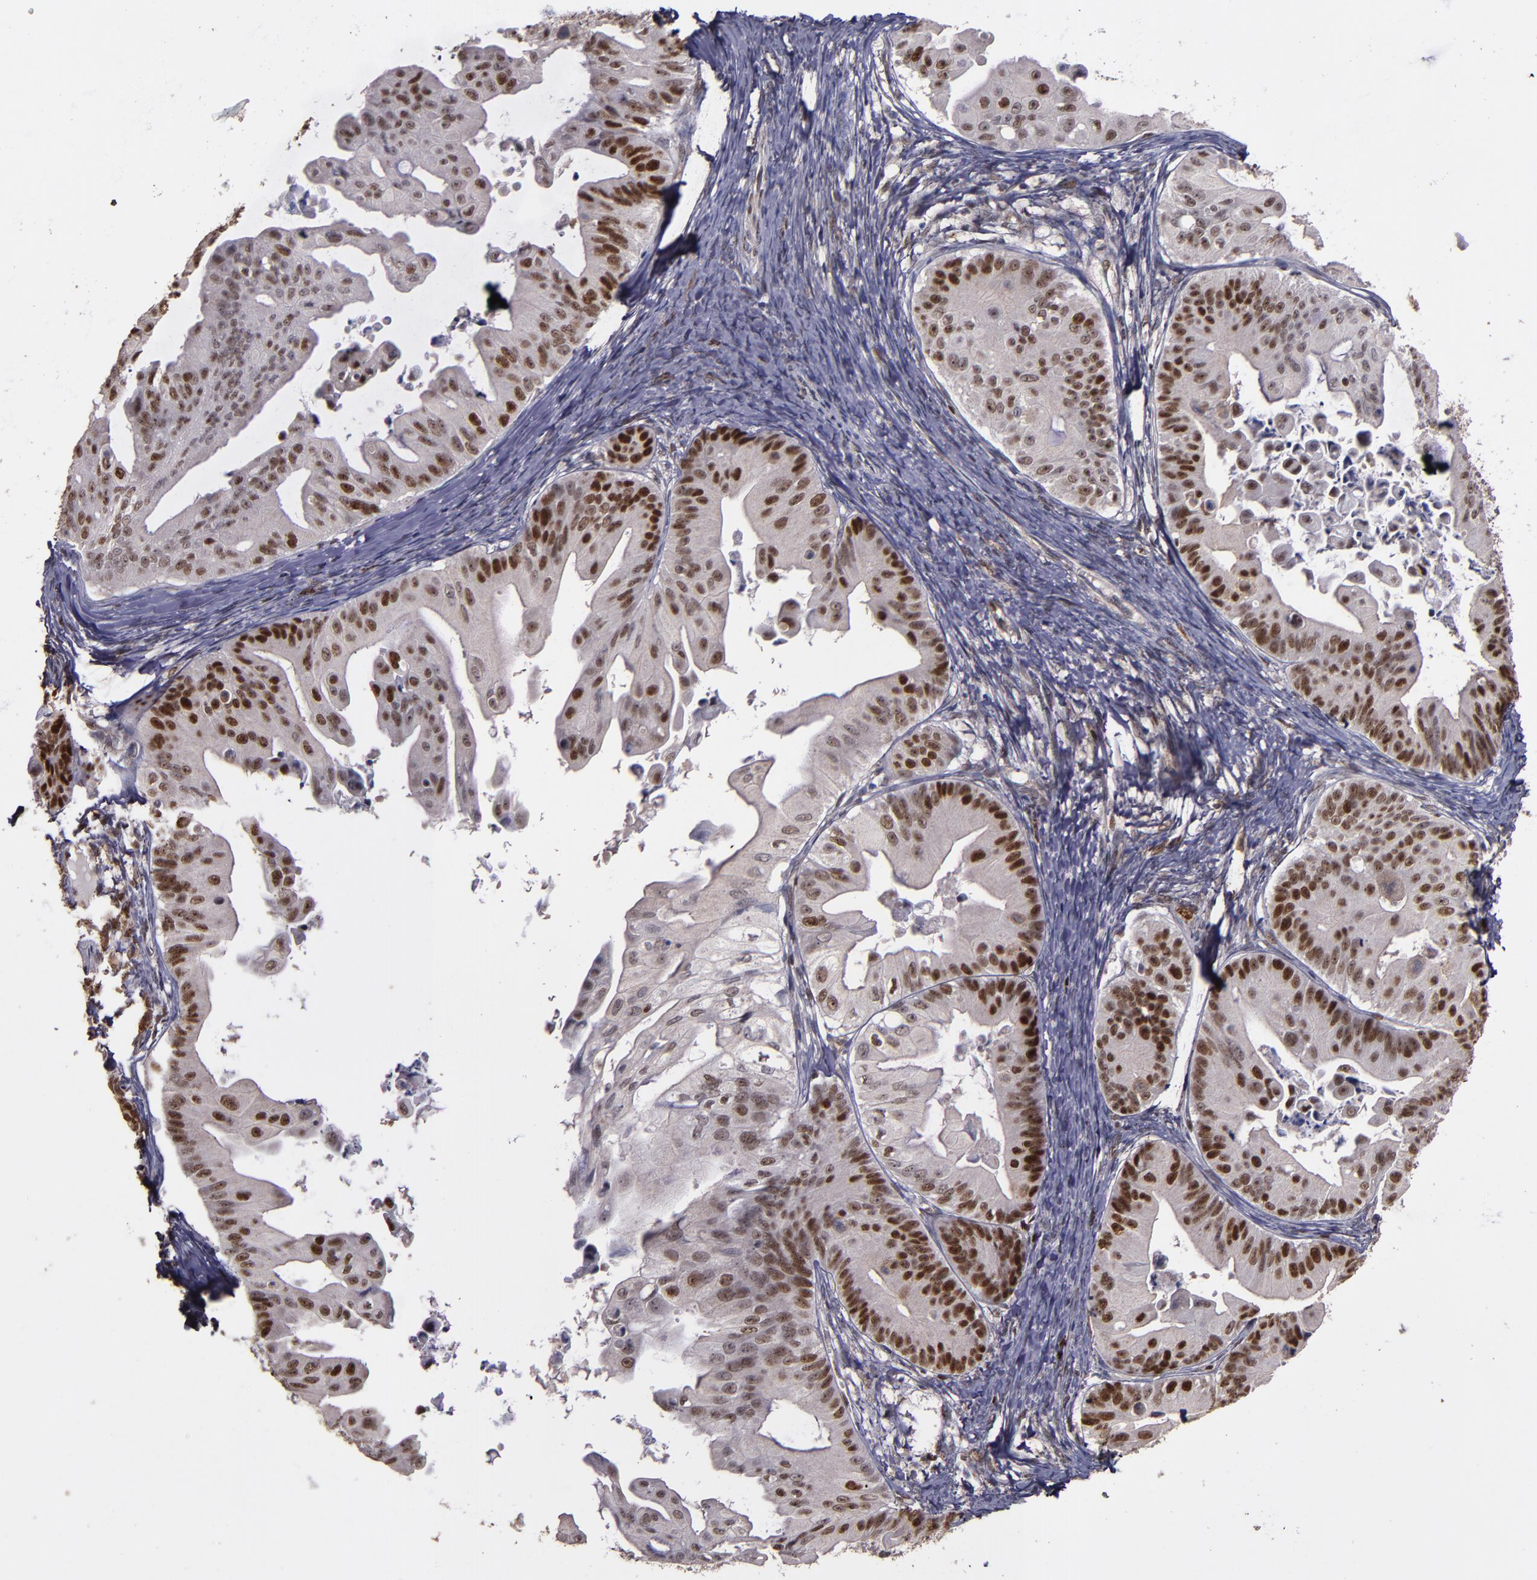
{"staining": {"intensity": "strong", "quantity": ">75%", "location": "nuclear"}, "tissue": "ovarian cancer", "cell_type": "Tumor cells", "image_type": "cancer", "snomed": [{"axis": "morphology", "description": "Cystadenocarcinoma, mucinous, NOS"}, {"axis": "topography", "description": "Ovary"}], "caption": "This micrograph displays IHC staining of ovarian cancer, with high strong nuclear positivity in approximately >75% of tumor cells.", "gene": "CHEK2", "patient": {"sex": "female", "age": 37}}